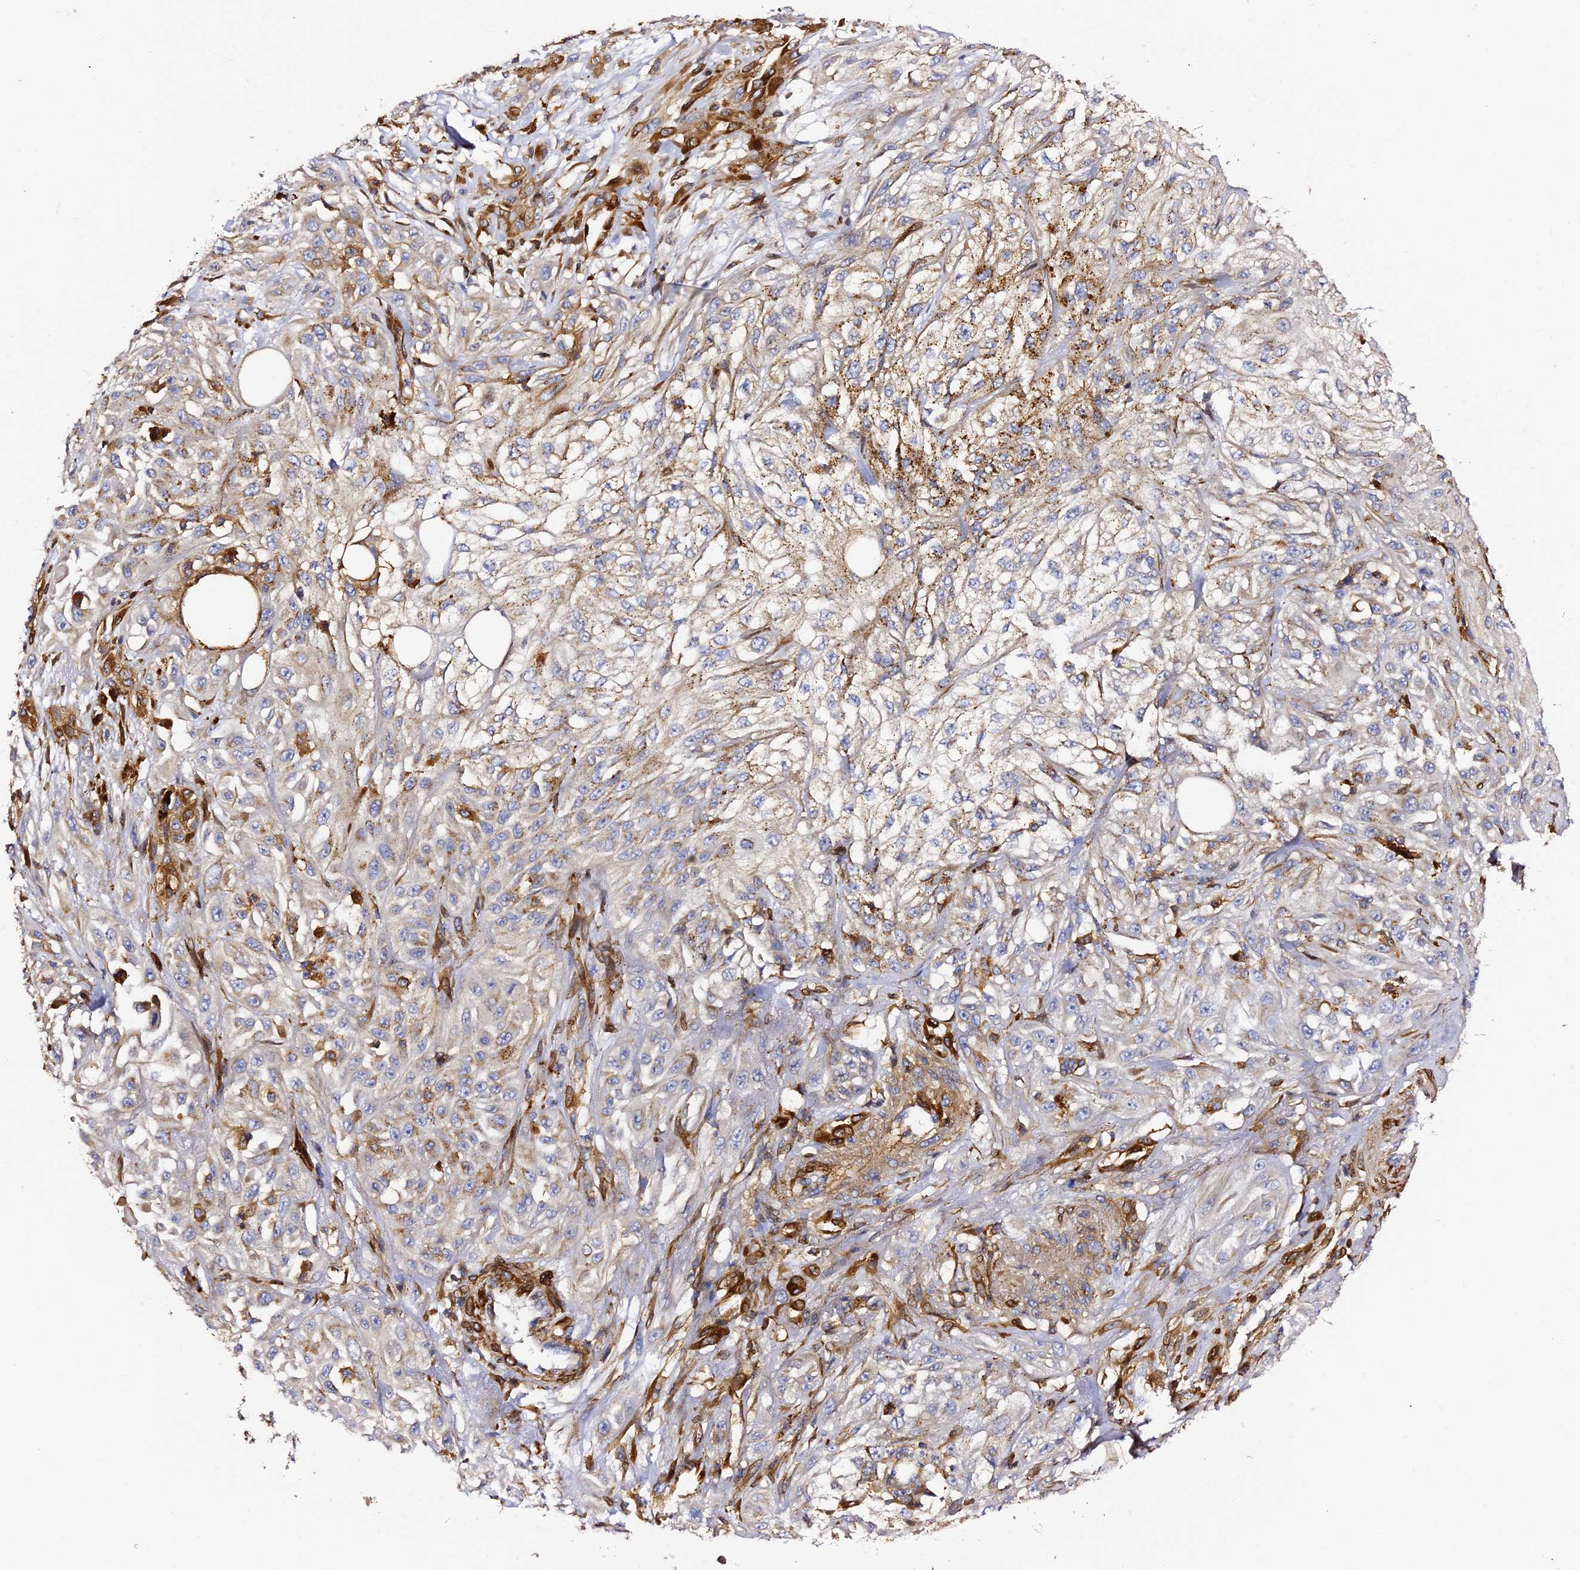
{"staining": {"intensity": "moderate", "quantity": "<25%", "location": "cytoplasmic/membranous"}, "tissue": "skin cancer", "cell_type": "Tumor cells", "image_type": "cancer", "snomed": [{"axis": "morphology", "description": "Squamous cell carcinoma, NOS"}, {"axis": "morphology", "description": "Squamous cell carcinoma, metastatic, NOS"}, {"axis": "topography", "description": "Skin"}, {"axis": "topography", "description": "Lymph node"}], "caption": "The histopathology image demonstrates a brown stain indicating the presence of a protein in the cytoplasmic/membranous of tumor cells in skin squamous cell carcinoma.", "gene": "TRPV2", "patient": {"sex": "male", "age": 75}}